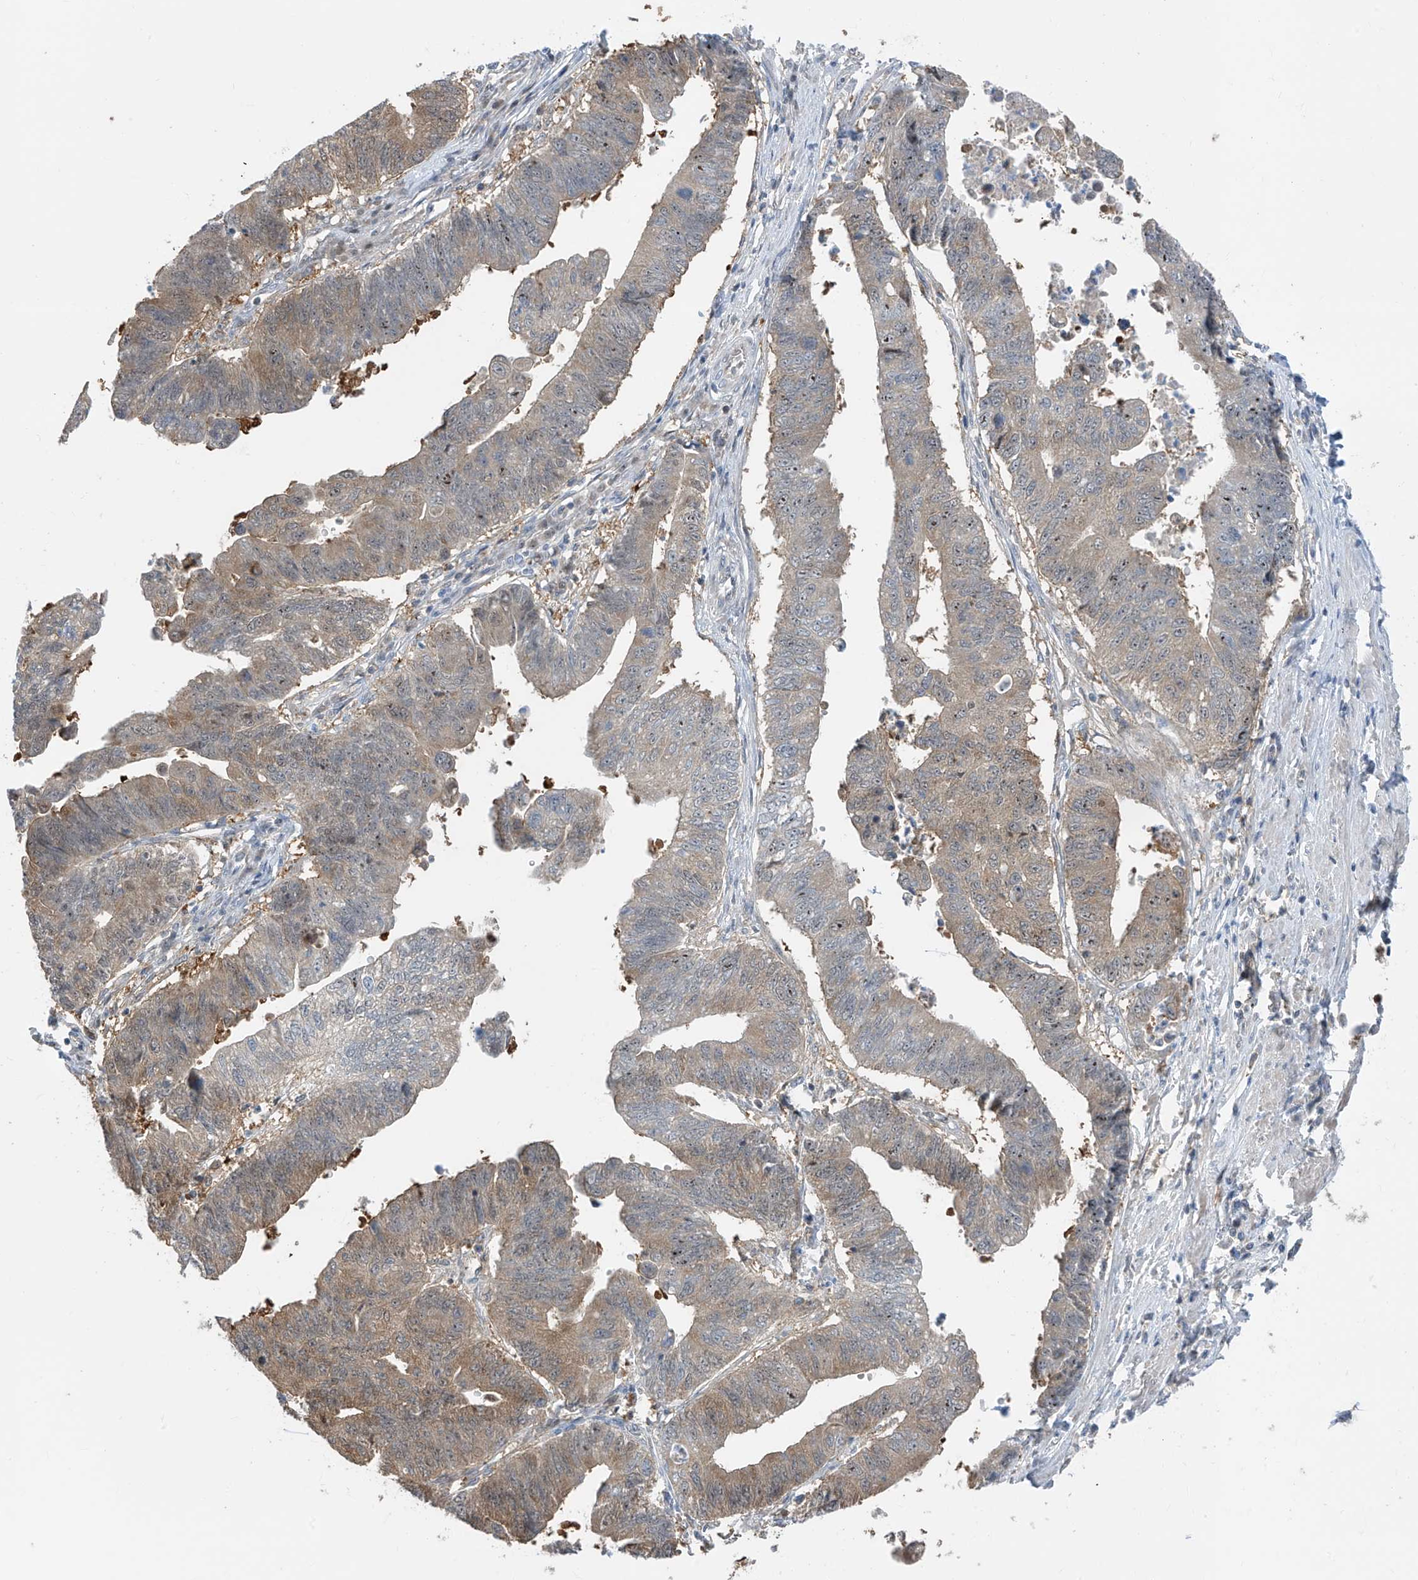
{"staining": {"intensity": "moderate", "quantity": "25%-75%", "location": "cytoplasmic/membranous"}, "tissue": "stomach cancer", "cell_type": "Tumor cells", "image_type": "cancer", "snomed": [{"axis": "morphology", "description": "Adenocarcinoma, NOS"}, {"axis": "topography", "description": "Stomach"}], "caption": "Stomach cancer (adenocarcinoma) was stained to show a protein in brown. There is medium levels of moderate cytoplasmic/membranous staining in about 25%-75% of tumor cells.", "gene": "TTC38", "patient": {"sex": "male", "age": 59}}